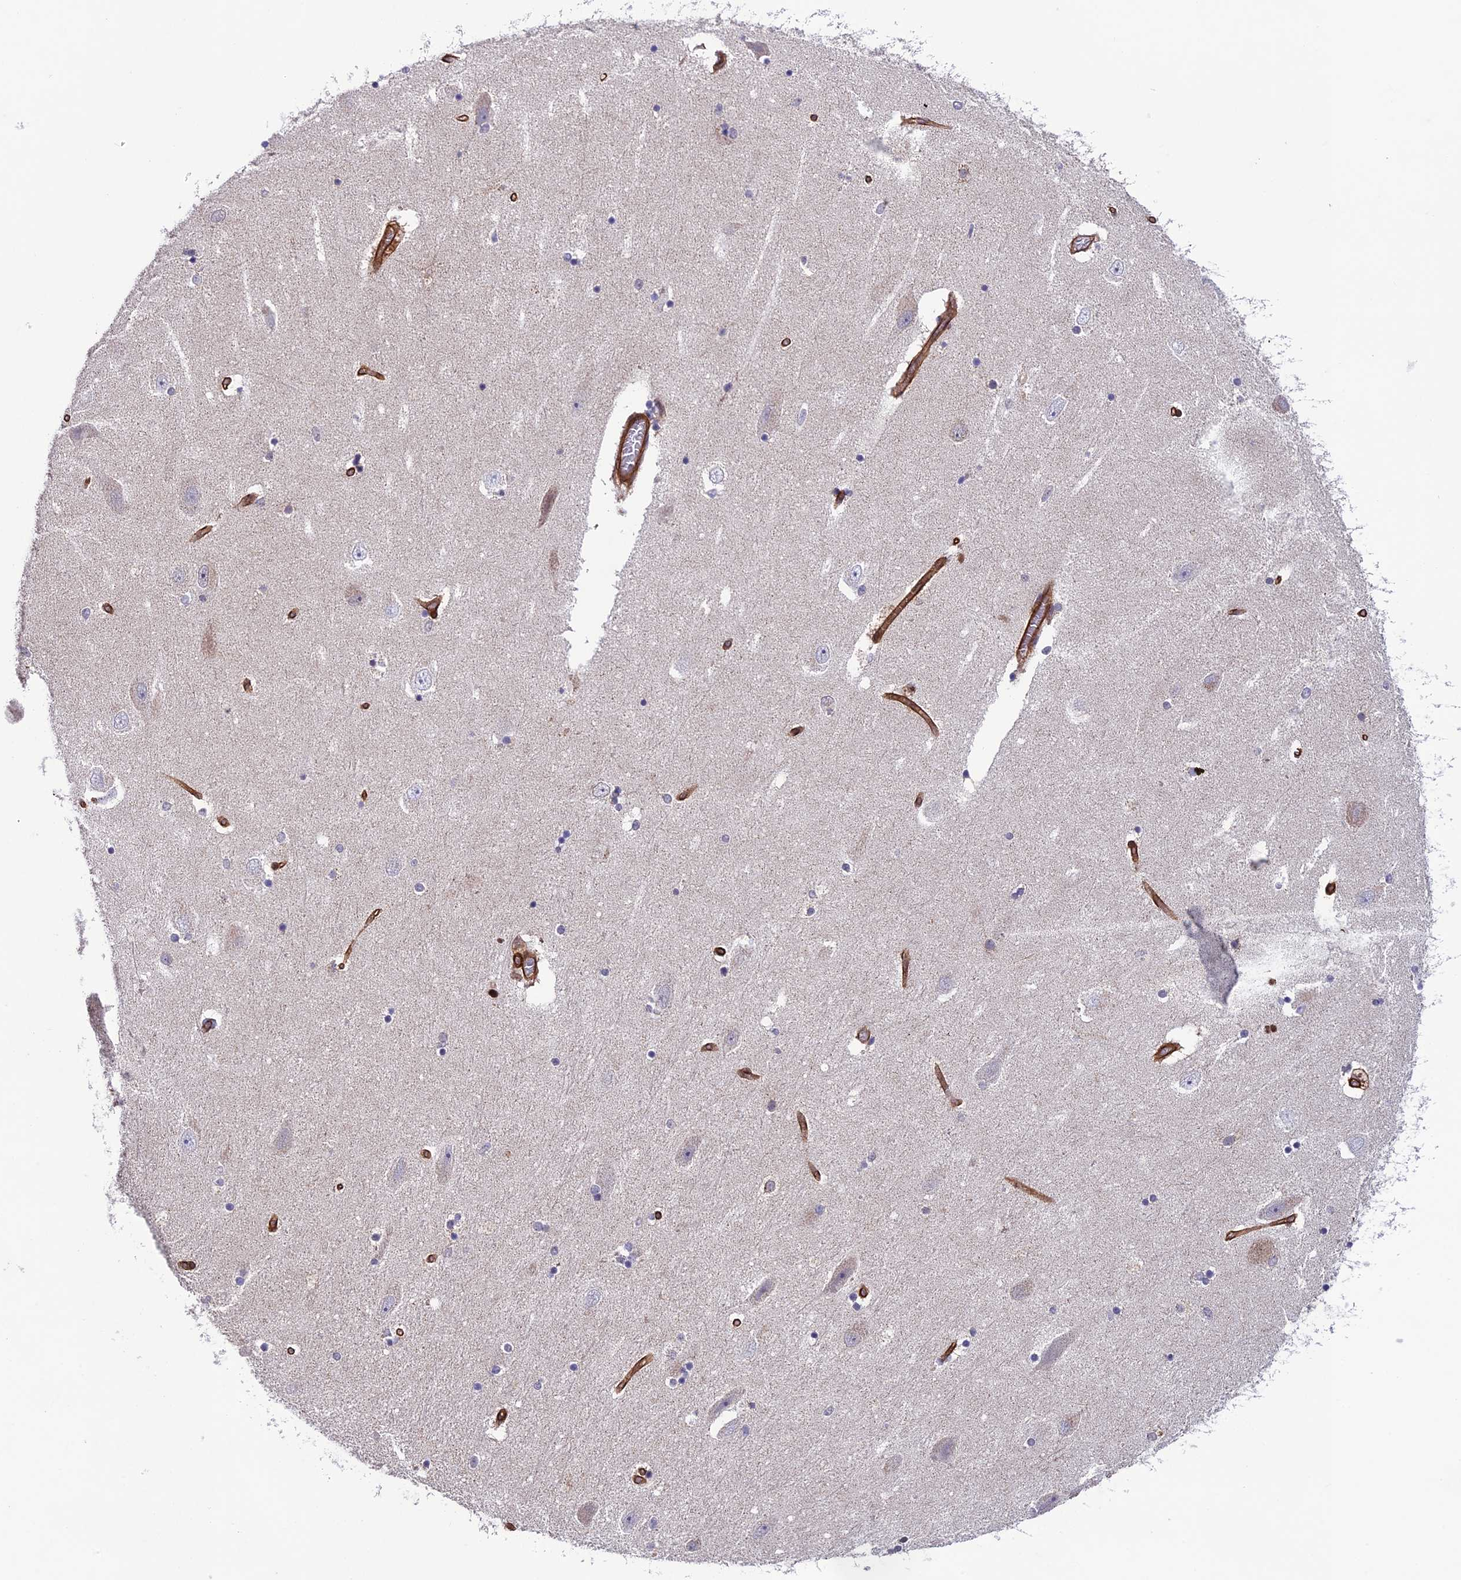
{"staining": {"intensity": "negative", "quantity": "none", "location": "none"}, "tissue": "hippocampus", "cell_type": "Glial cells", "image_type": "normal", "snomed": [{"axis": "morphology", "description": "Normal tissue, NOS"}, {"axis": "topography", "description": "Hippocampus"}], "caption": "A high-resolution micrograph shows immunohistochemistry staining of unremarkable hippocampus, which shows no significant positivity in glial cells. (DAB immunohistochemistry (IHC) visualized using brightfield microscopy, high magnification).", "gene": "TNS1", "patient": {"sex": "female", "age": 54}}